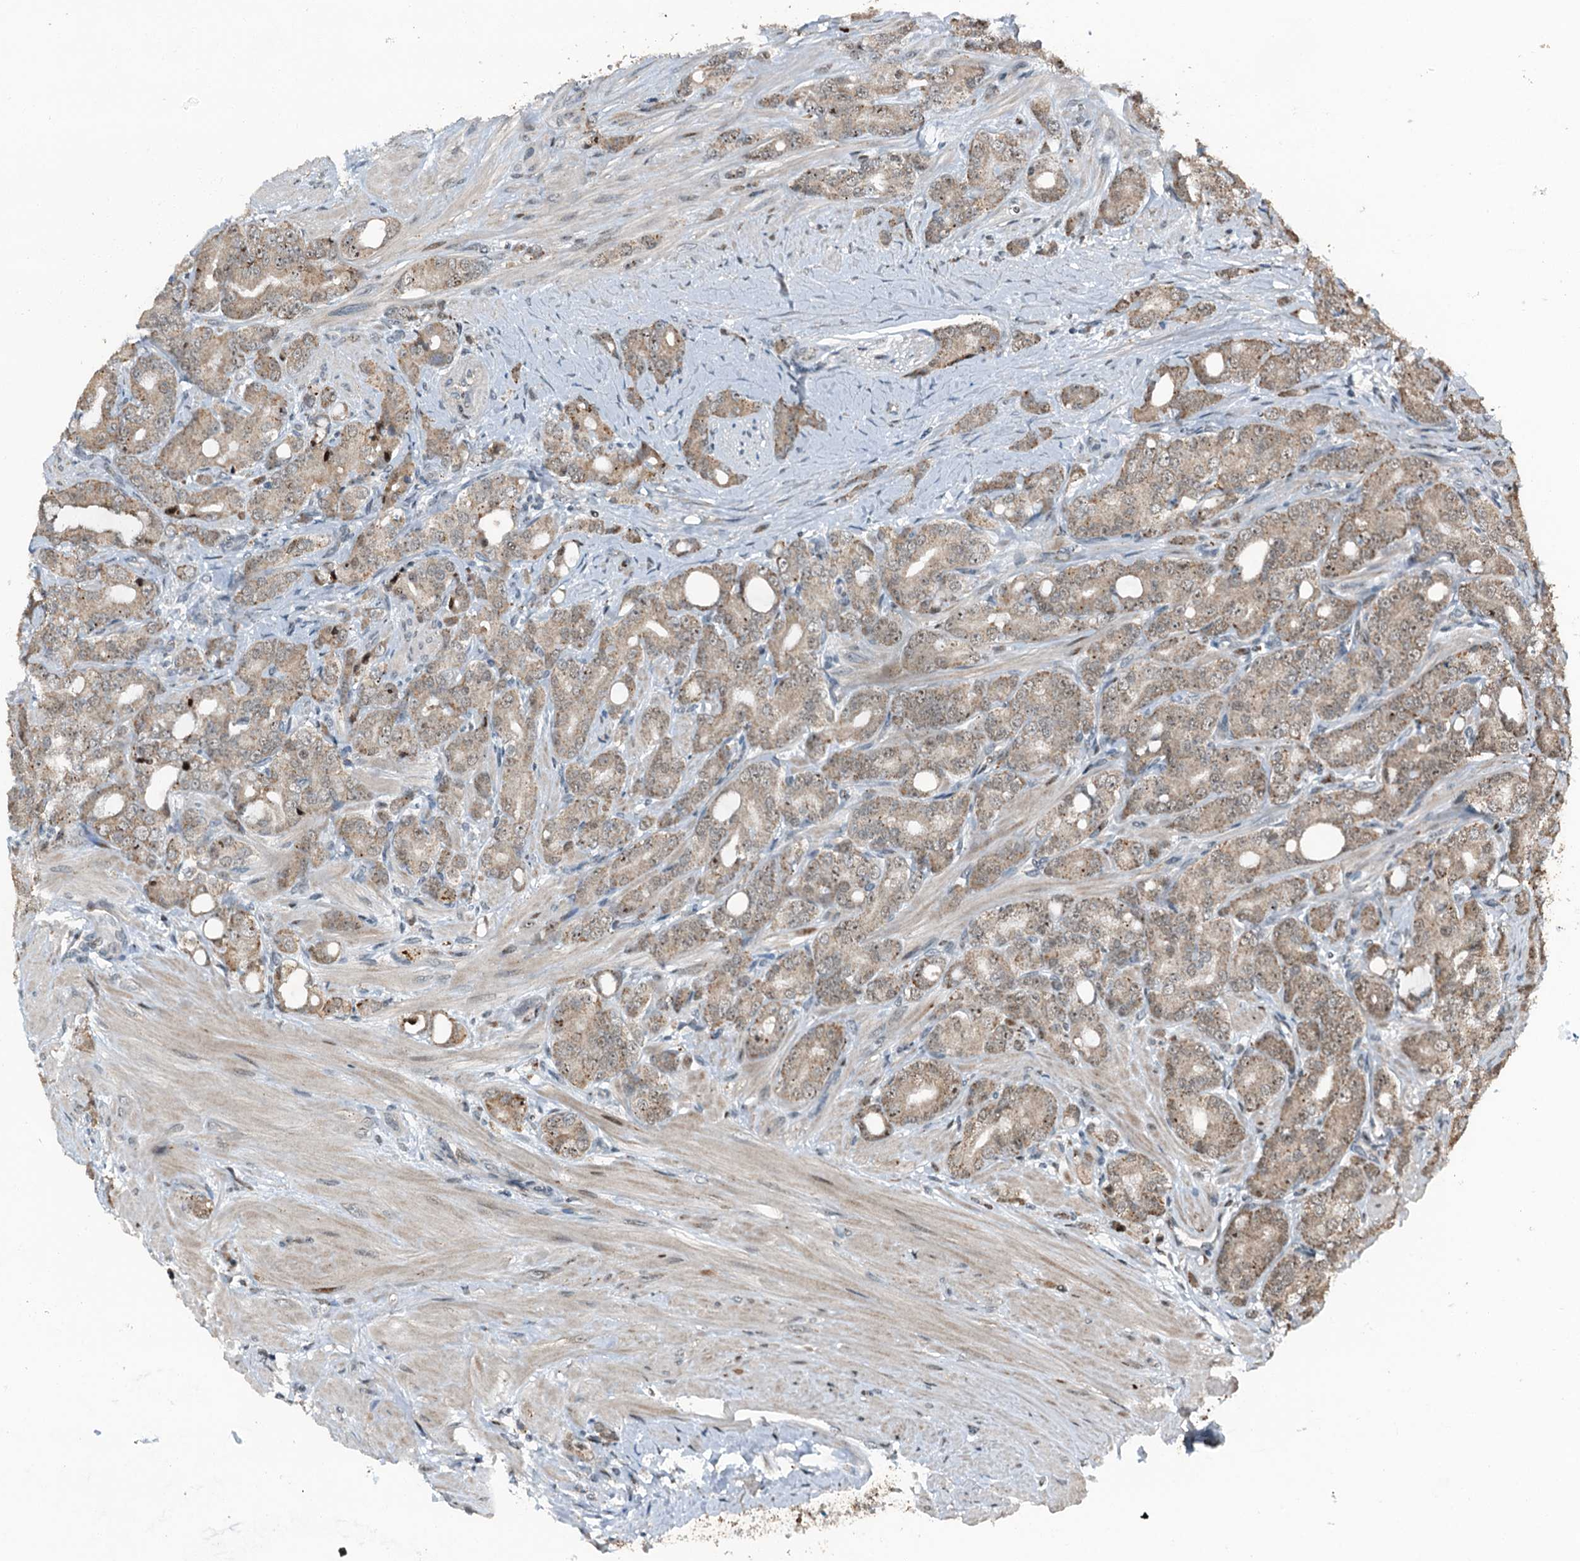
{"staining": {"intensity": "weak", "quantity": ">75%", "location": "cytoplasmic/membranous"}, "tissue": "prostate cancer", "cell_type": "Tumor cells", "image_type": "cancer", "snomed": [{"axis": "morphology", "description": "Adenocarcinoma, High grade"}, {"axis": "topography", "description": "Prostate"}], "caption": "Immunohistochemistry (IHC) histopathology image of human high-grade adenocarcinoma (prostate) stained for a protein (brown), which shows low levels of weak cytoplasmic/membranous positivity in about >75% of tumor cells.", "gene": "BMERB1", "patient": {"sex": "male", "age": 62}}